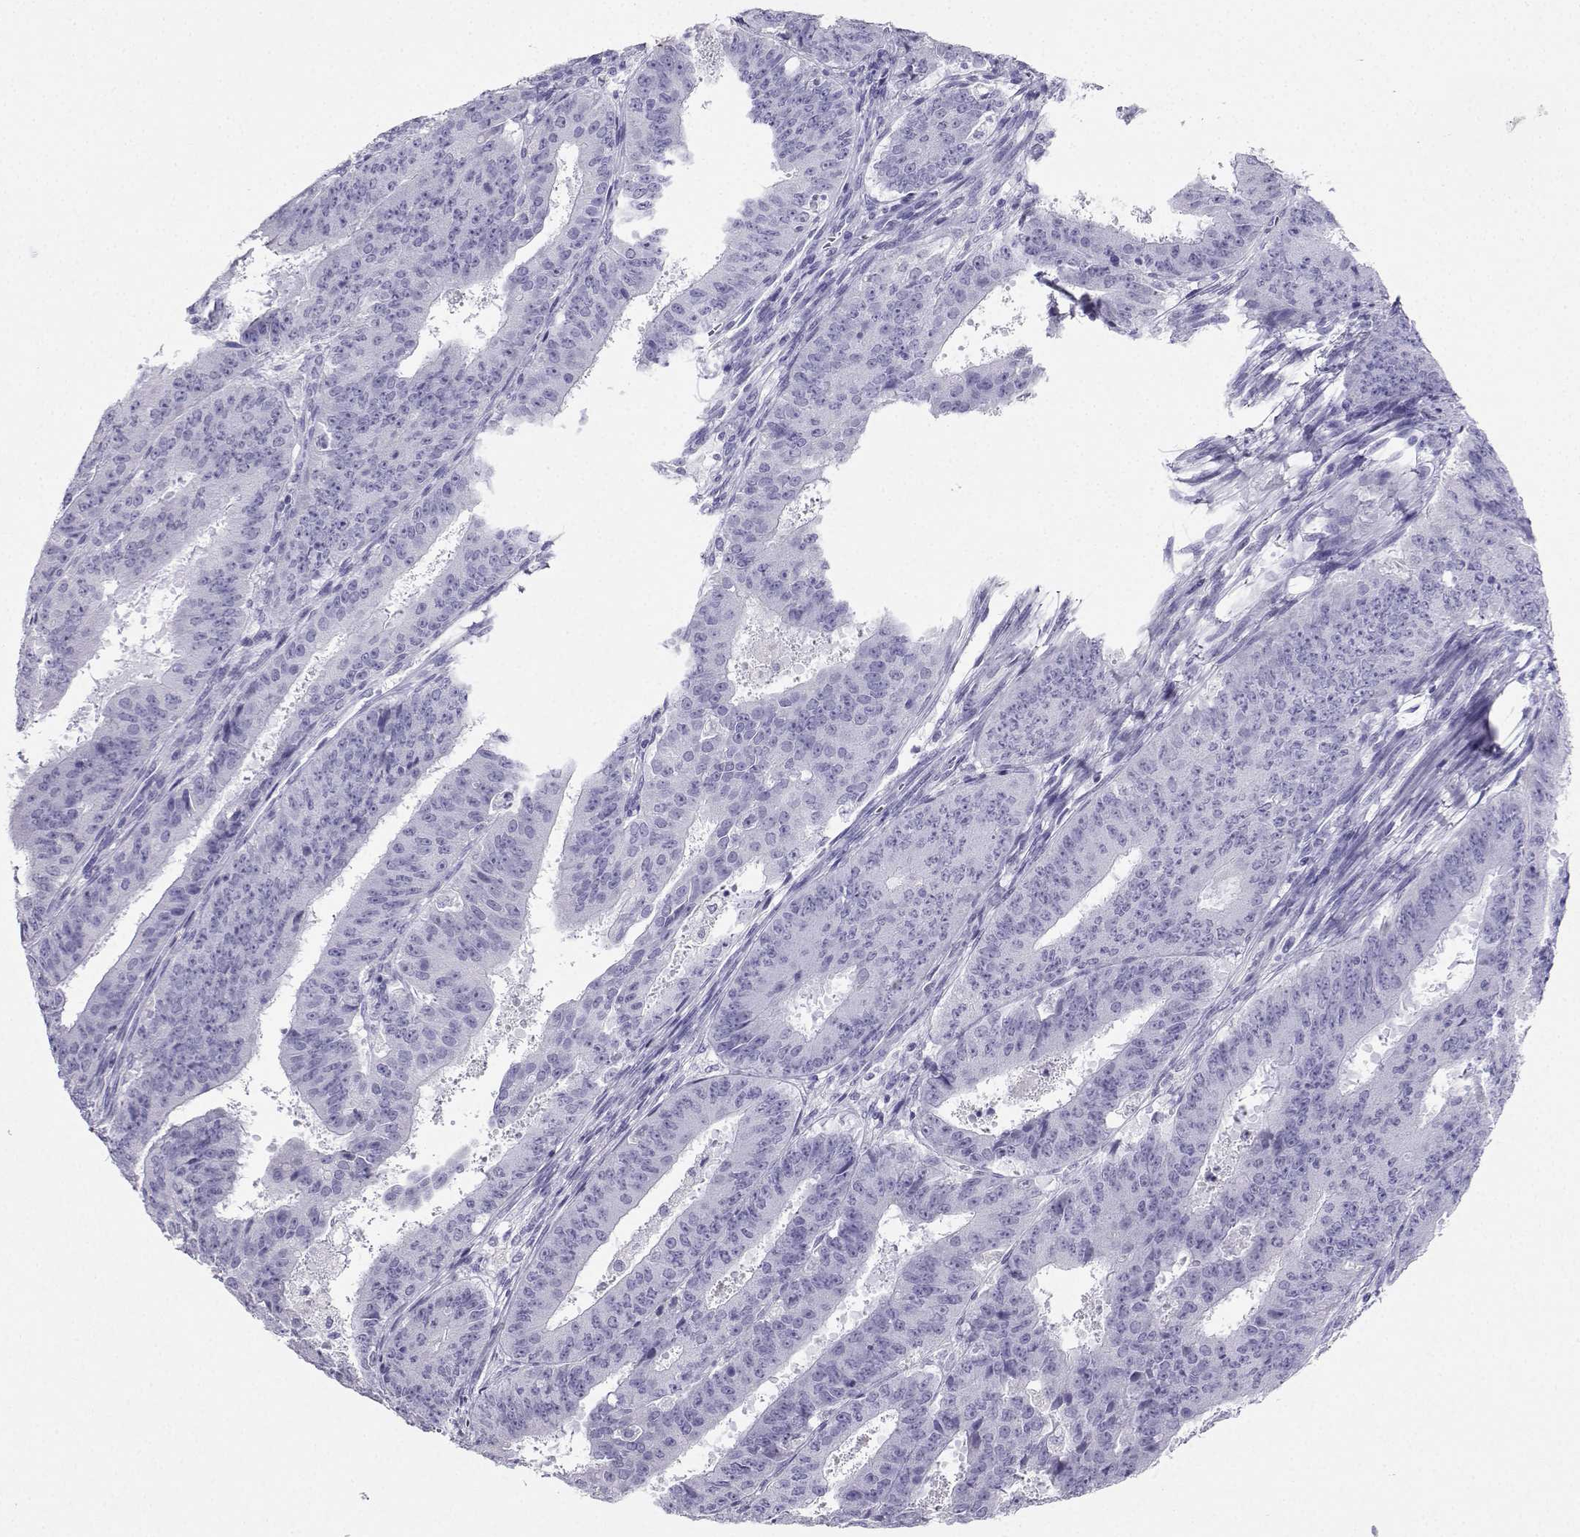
{"staining": {"intensity": "negative", "quantity": "none", "location": "none"}, "tissue": "ovarian cancer", "cell_type": "Tumor cells", "image_type": "cancer", "snomed": [{"axis": "morphology", "description": "Carcinoma, endometroid"}, {"axis": "topography", "description": "Ovary"}], "caption": "Immunohistochemistry (IHC) image of neoplastic tissue: human ovarian endometroid carcinoma stained with DAB shows no significant protein positivity in tumor cells.", "gene": "CD109", "patient": {"sex": "female", "age": 42}}